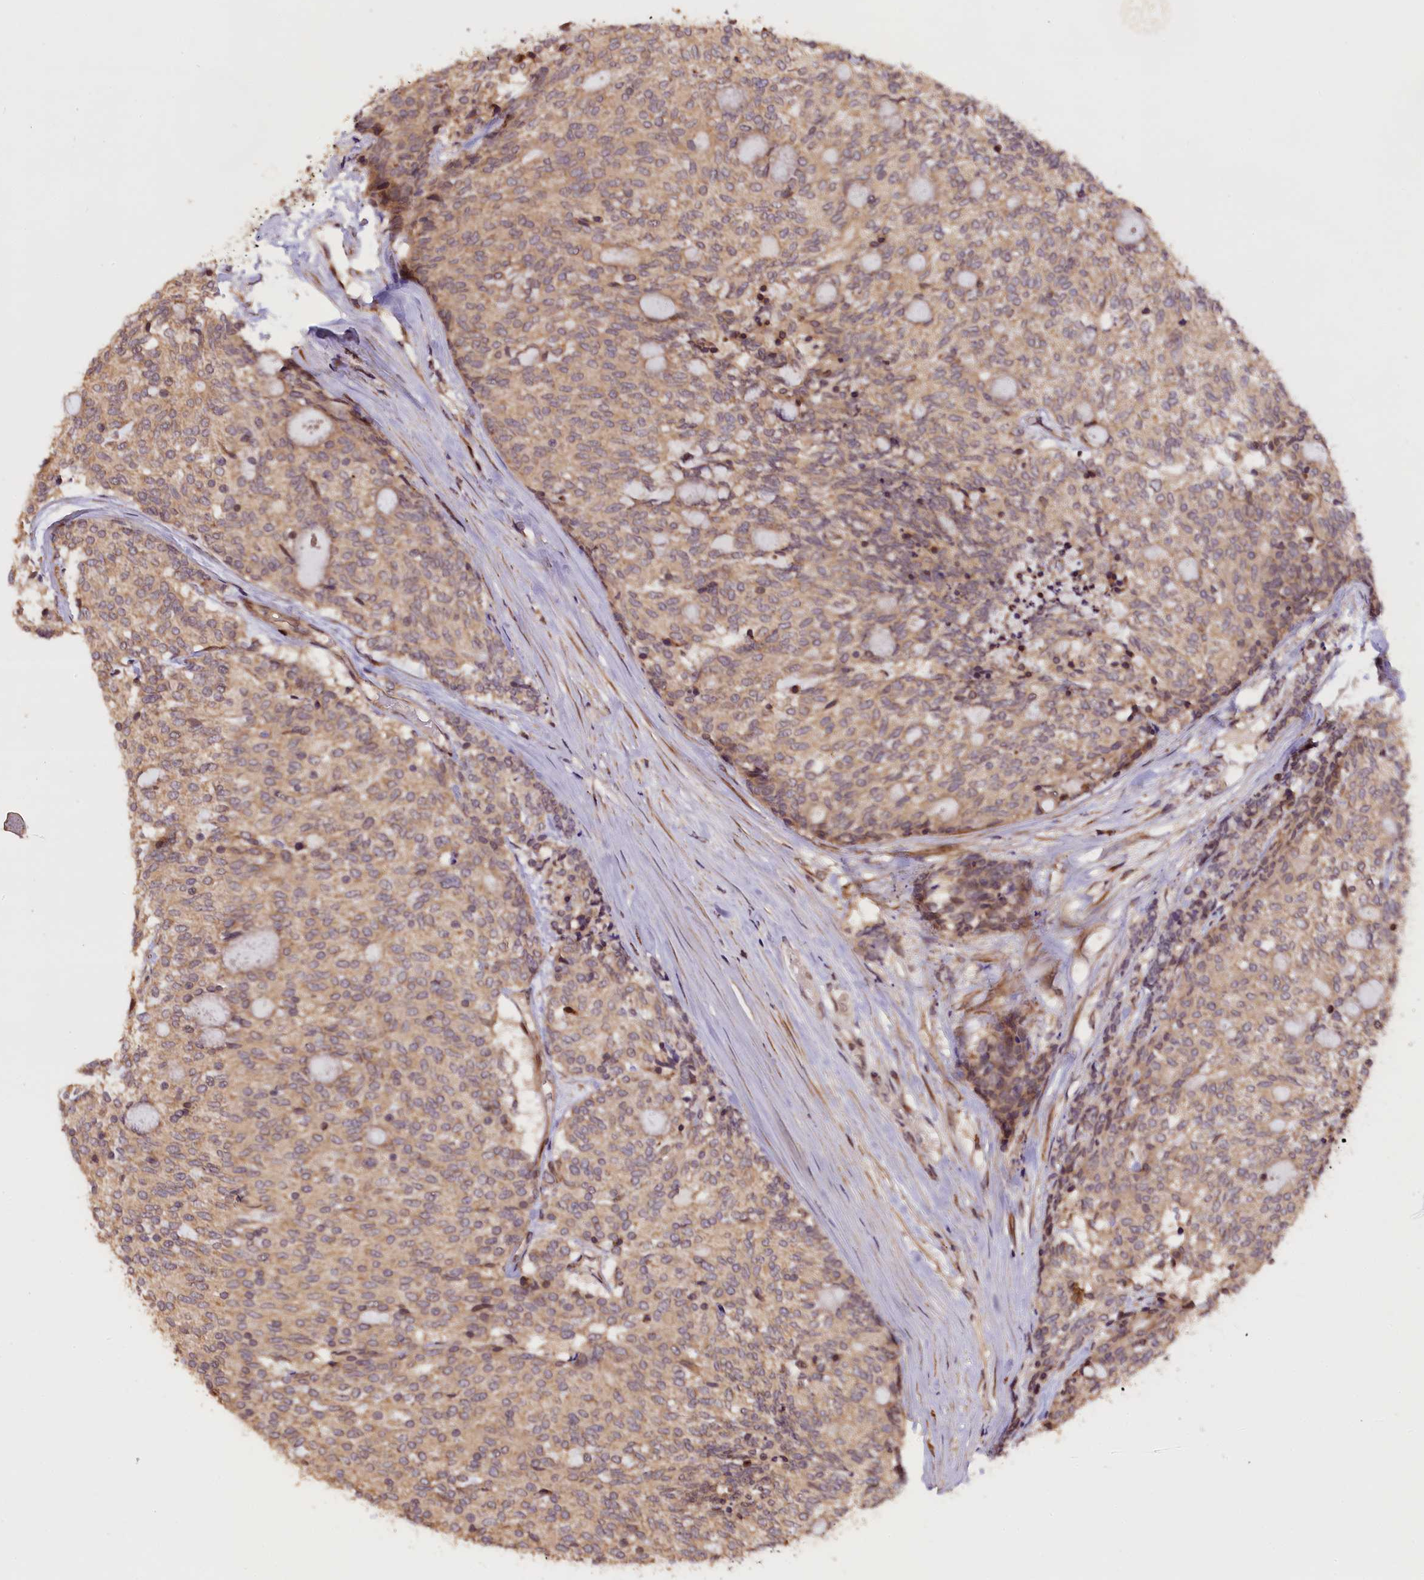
{"staining": {"intensity": "weak", "quantity": ">75%", "location": "cytoplasmic/membranous"}, "tissue": "carcinoid", "cell_type": "Tumor cells", "image_type": "cancer", "snomed": [{"axis": "morphology", "description": "Carcinoid, malignant, NOS"}, {"axis": "topography", "description": "Pancreas"}], "caption": "This is an image of IHC staining of carcinoid, which shows weak positivity in the cytoplasmic/membranous of tumor cells.", "gene": "DNAJB9", "patient": {"sex": "female", "age": 54}}